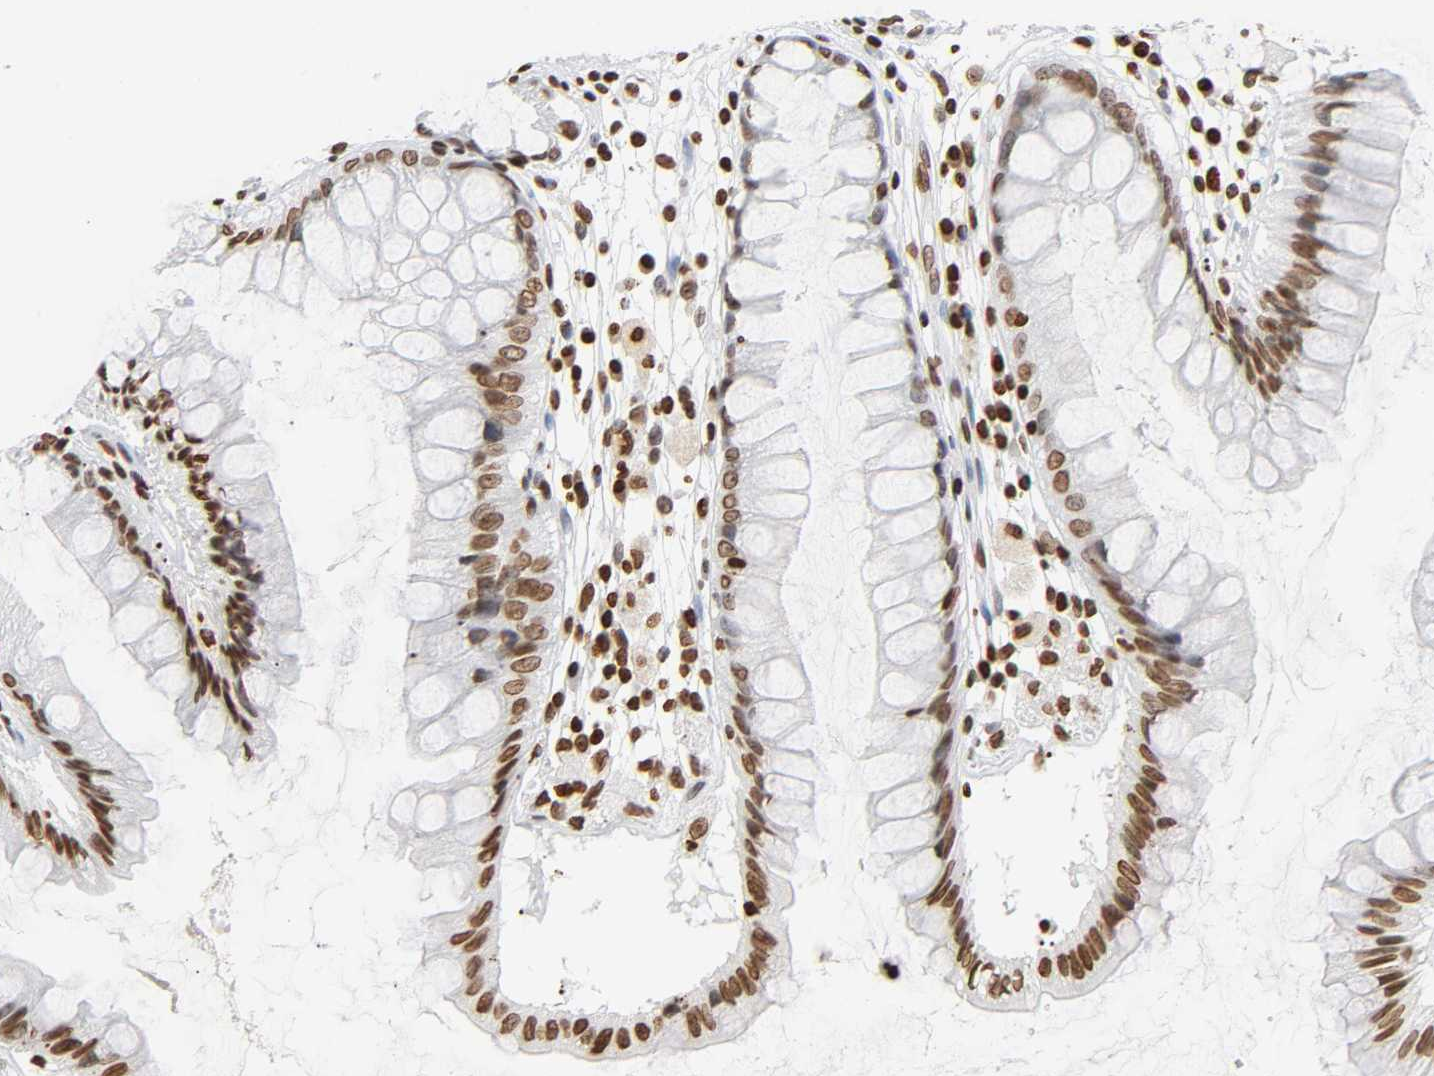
{"staining": {"intensity": "moderate", "quantity": ">75%", "location": "nuclear"}, "tissue": "rectum", "cell_type": "Glandular cells", "image_type": "normal", "snomed": [{"axis": "morphology", "description": "Normal tissue, NOS"}, {"axis": "morphology", "description": "Adenocarcinoma, NOS"}, {"axis": "topography", "description": "Rectum"}], "caption": "Glandular cells show moderate nuclear expression in approximately >75% of cells in normal rectum. The protein is stained brown, and the nuclei are stained in blue (DAB IHC with brightfield microscopy, high magnification).", "gene": "HOXA6", "patient": {"sex": "female", "age": 65}}